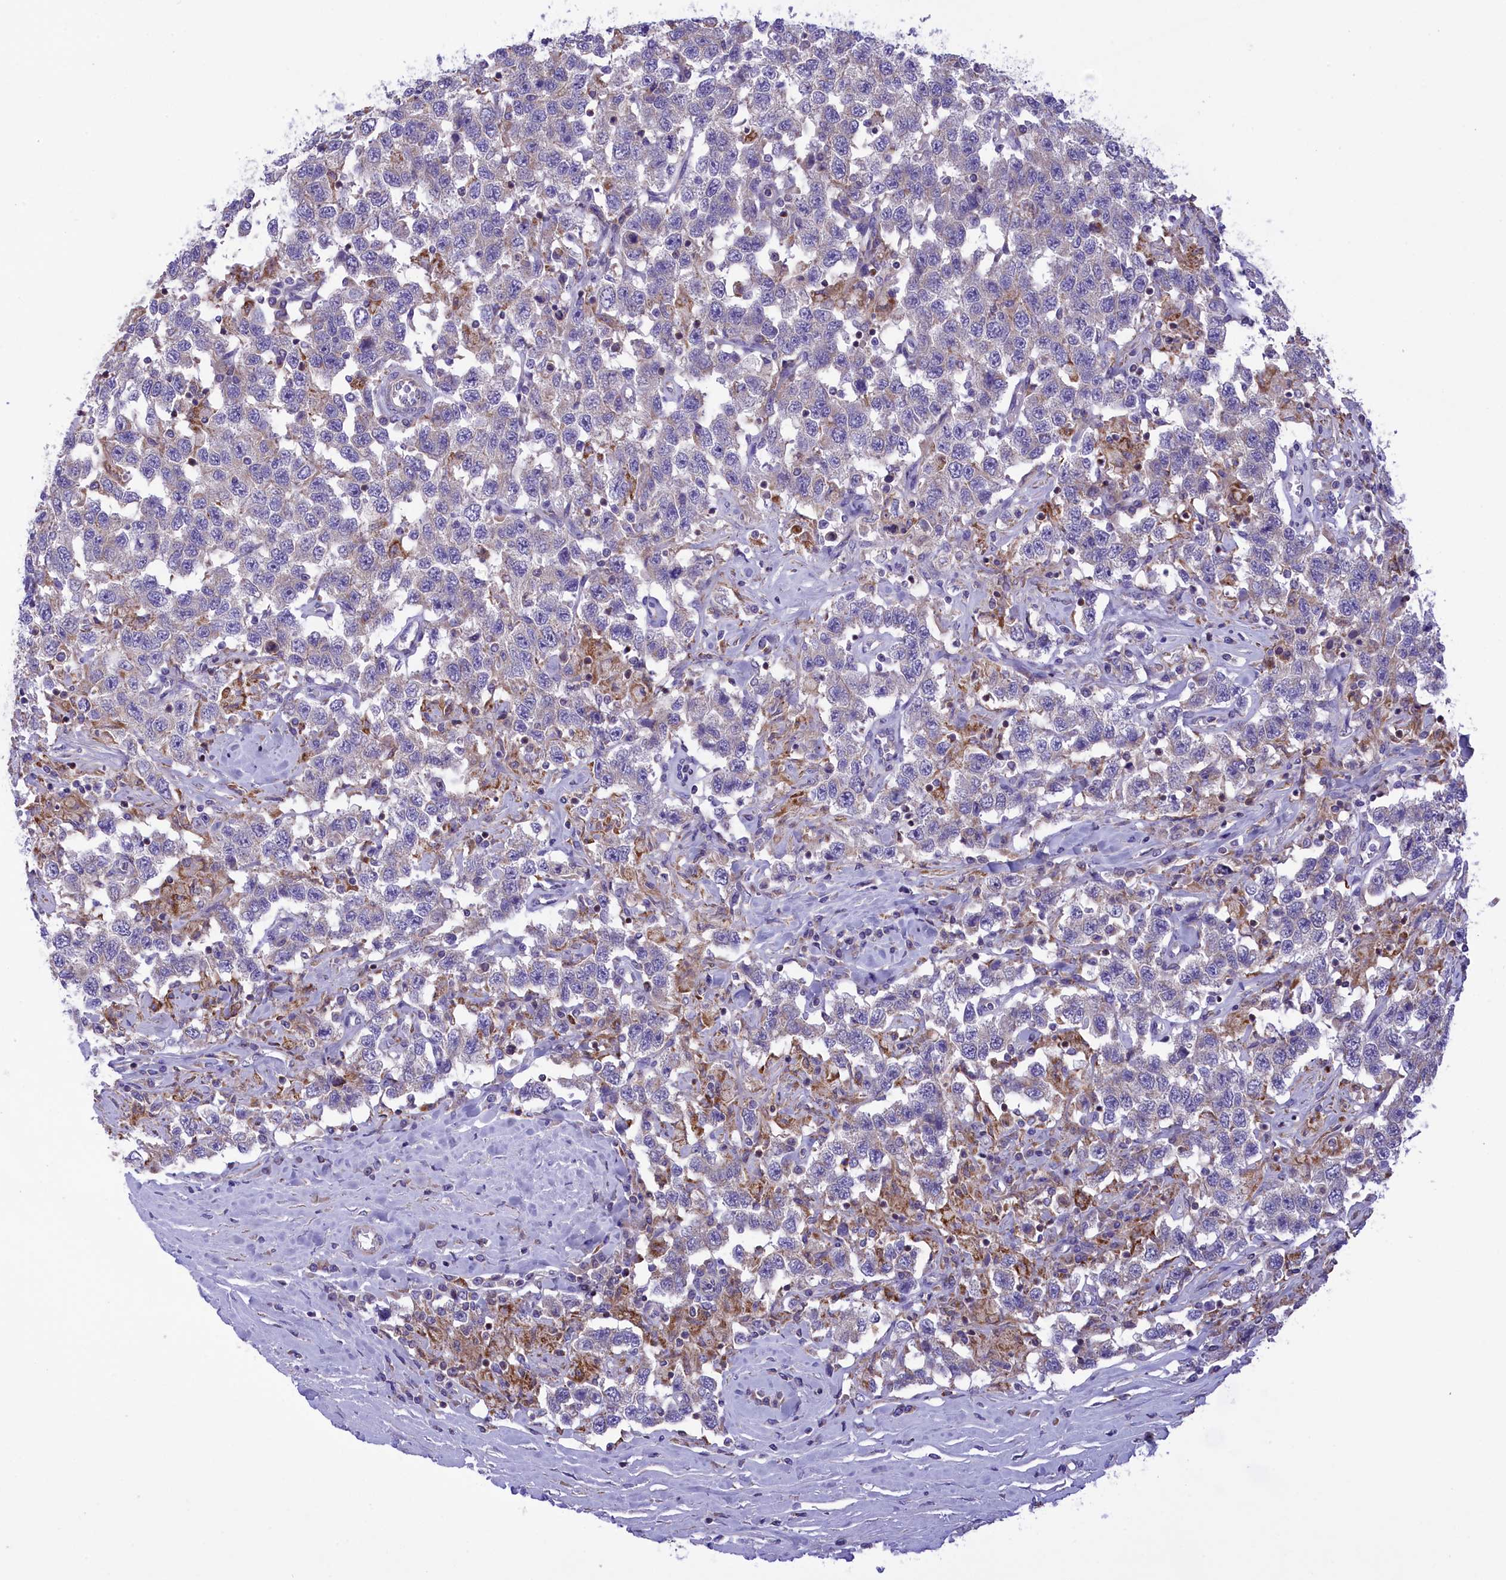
{"staining": {"intensity": "negative", "quantity": "none", "location": "none"}, "tissue": "testis cancer", "cell_type": "Tumor cells", "image_type": "cancer", "snomed": [{"axis": "morphology", "description": "Seminoma, NOS"}, {"axis": "topography", "description": "Testis"}], "caption": "IHC micrograph of human seminoma (testis) stained for a protein (brown), which exhibits no expression in tumor cells.", "gene": "CORO7-PAM16", "patient": {"sex": "male", "age": 41}}